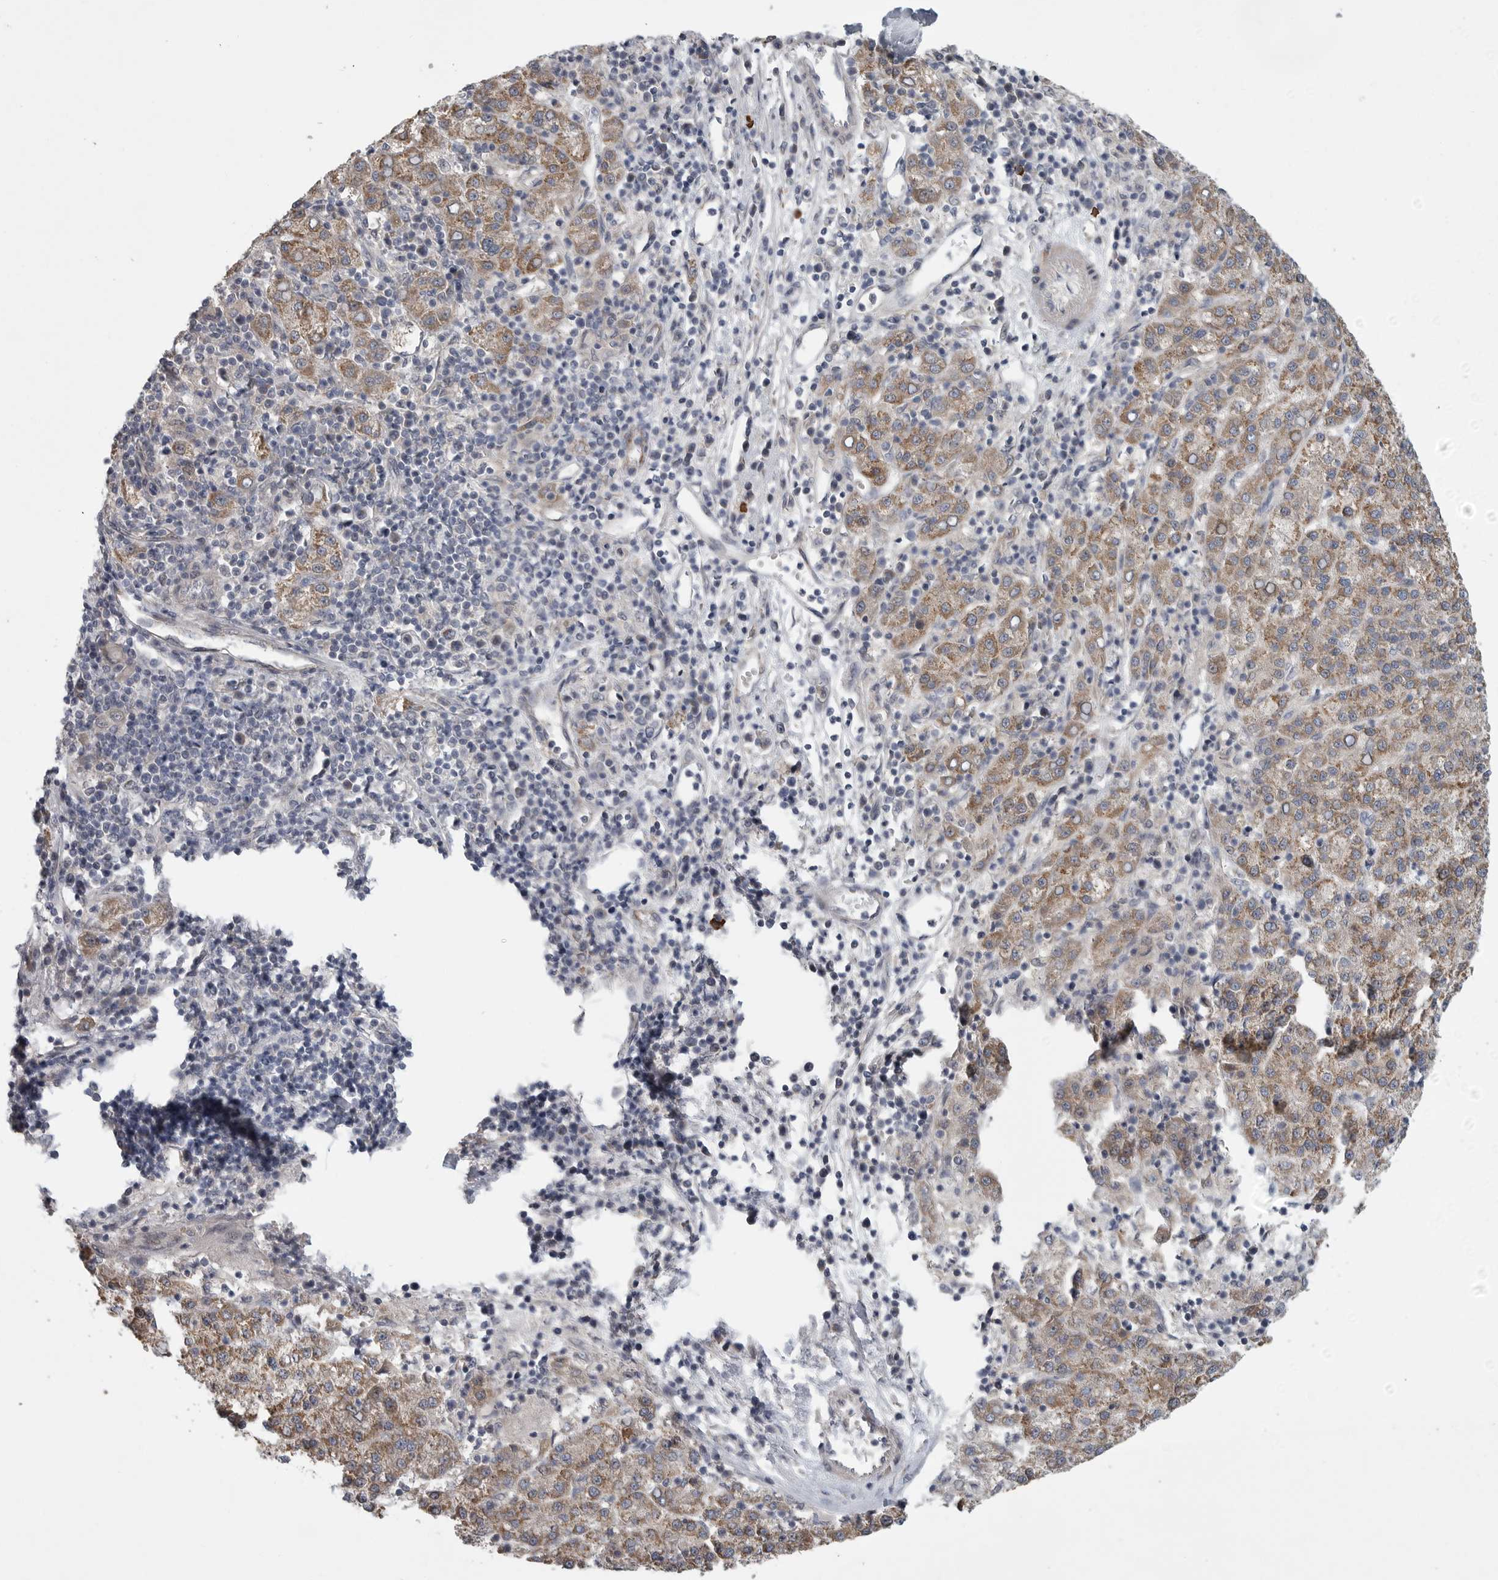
{"staining": {"intensity": "moderate", "quantity": ">75%", "location": "cytoplasmic/membranous"}, "tissue": "liver cancer", "cell_type": "Tumor cells", "image_type": "cancer", "snomed": [{"axis": "morphology", "description": "Carcinoma, Hepatocellular, NOS"}, {"axis": "topography", "description": "Liver"}], "caption": "Protein staining of liver cancer (hepatocellular carcinoma) tissue exhibits moderate cytoplasmic/membranous positivity in approximately >75% of tumor cells. The protein of interest is shown in brown color, while the nuclei are stained blue.", "gene": "FBXO43", "patient": {"sex": "female", "age": 58}}